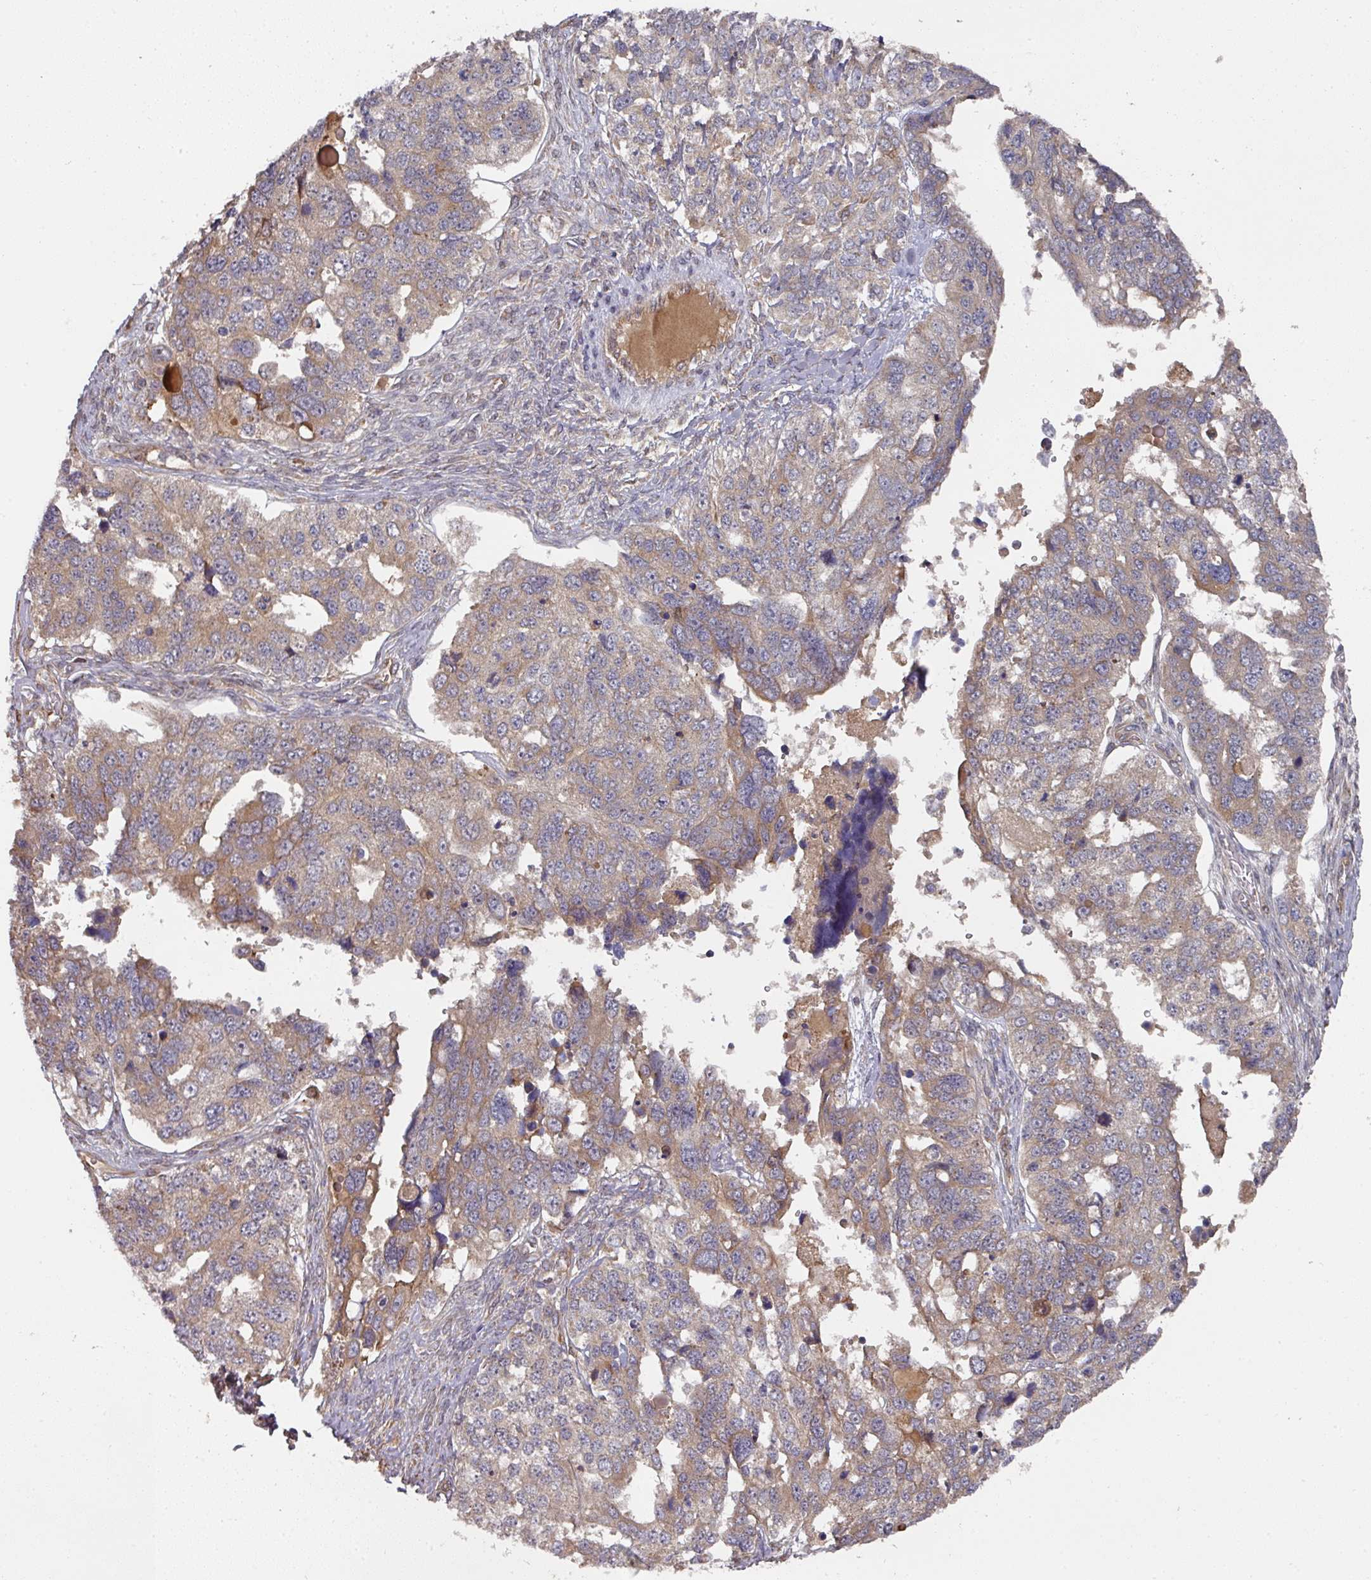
{"staining": {"intensity": "moderate", "quantity": "25%-75%", "location": "cytoplasmic/membranous"}, "tissue": "ovarian cancer", "cell_type": "Tumor cells", "image_type": "cancer", "snomed": [{"axis": "morphology", "description": "Cystadenocarcinoma, serous, NOS"}, {"axis": "topography", "description": "Ovary"}], "caption": "Serous cystadenocarcinoma (ovarian) stained with DAB (3,3'-diaminobenzidine) immunohistochemistry exhibits medium levels of moderate cytoplasmic/membranous staining in about 25%-75% of tumor cells. (DAB IHC with brightfield microscopy, high magnification).", "gene": "CEP95", "patient": {"sex": "female", "age": 76}}